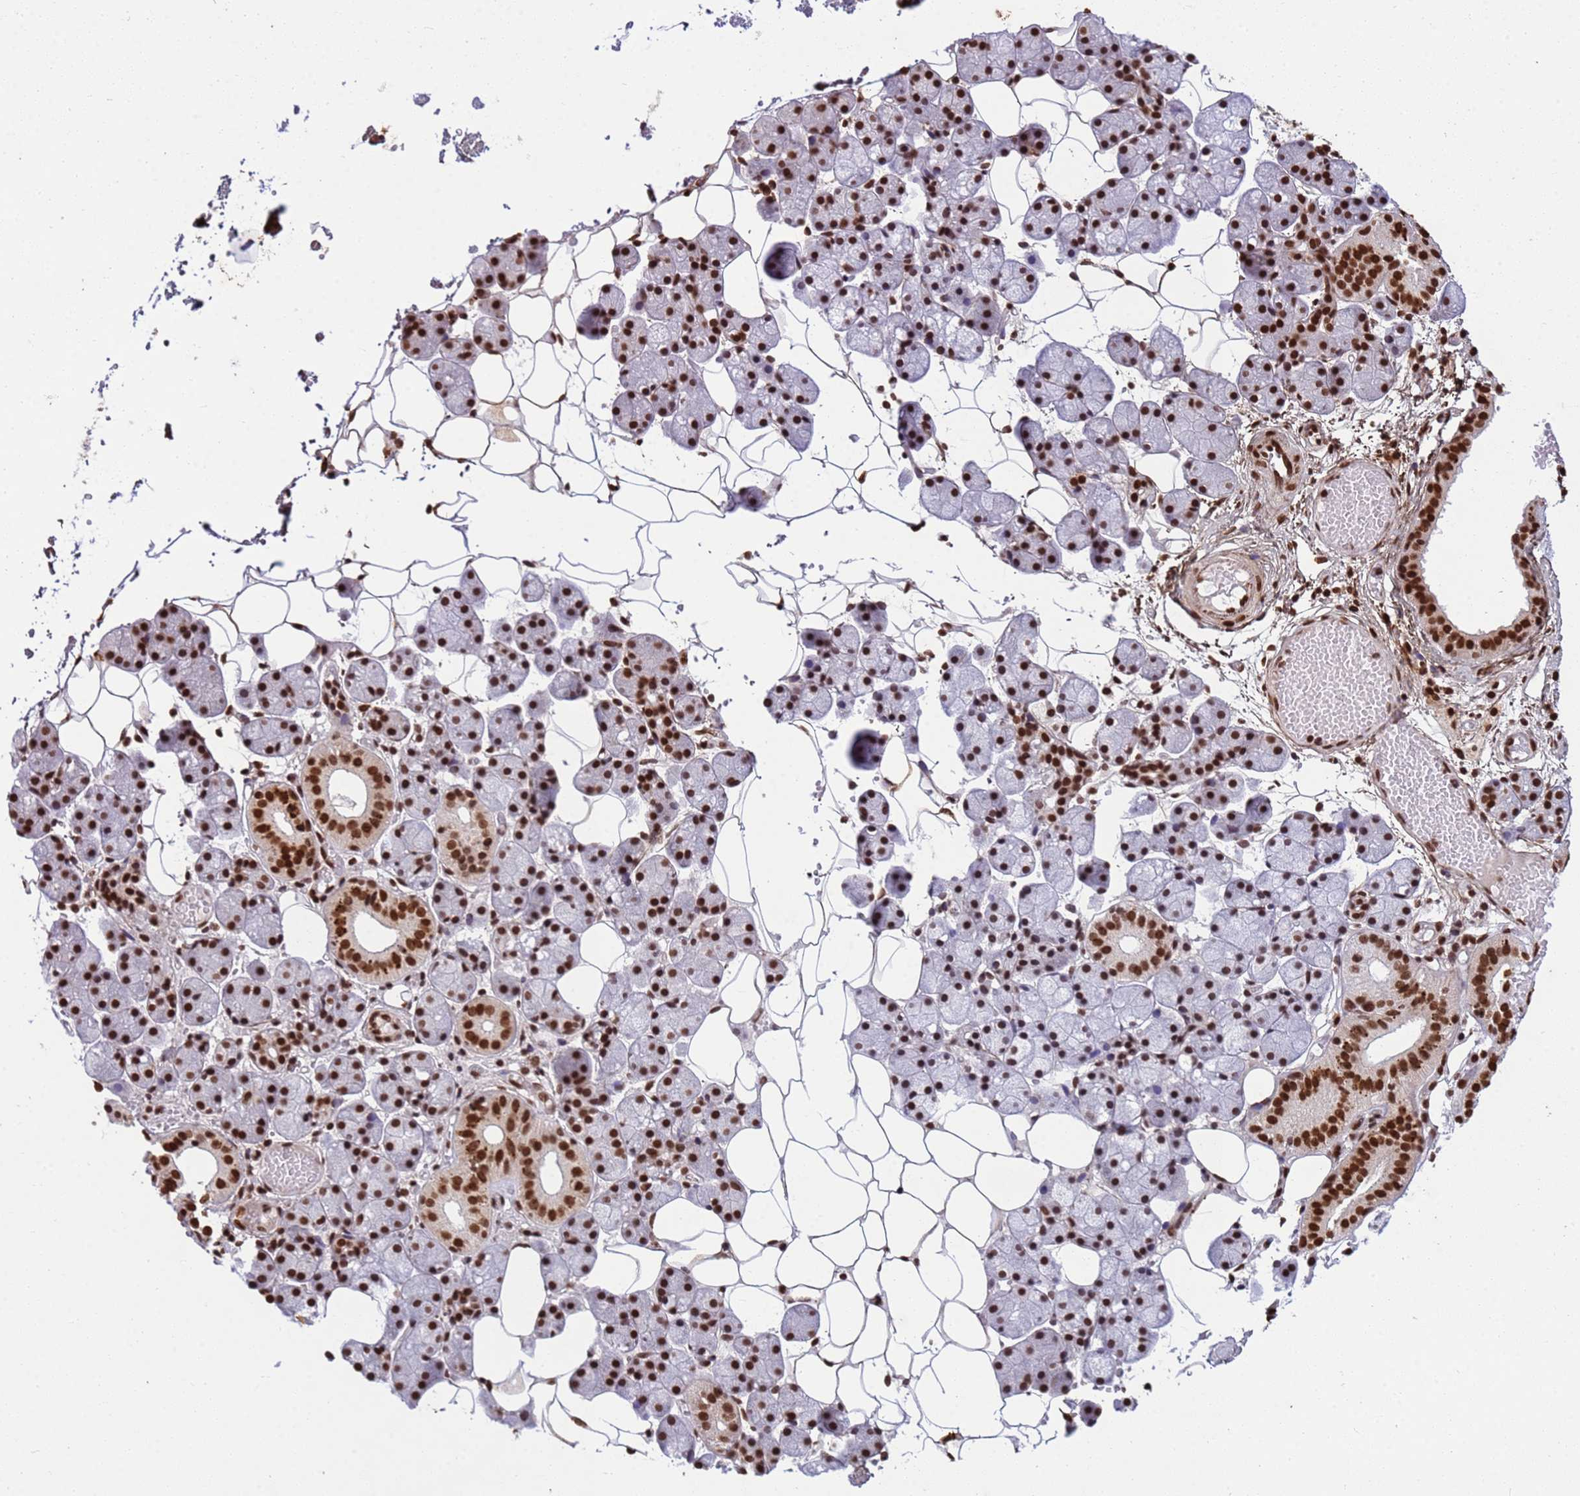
{"staining": {"intensity": "strong", "quantity": ">75%", "location": "nuclear"}, "tissue": "salivary gland", "cell_type": "Glandular cells", "image_type": "normal", "snomed": [{"axis": "morphology", "description": "Normal tissue, NOS"}, {"axis": "topography", "description": "Salivary gland"}], "caption": "Immunohistochemical staining of unremarkable human salivary gland displays strong nuclear protein expression in about >75% of glandular cells.", "gene": "H3", "patient": {"sex": "female", "age": 33}}